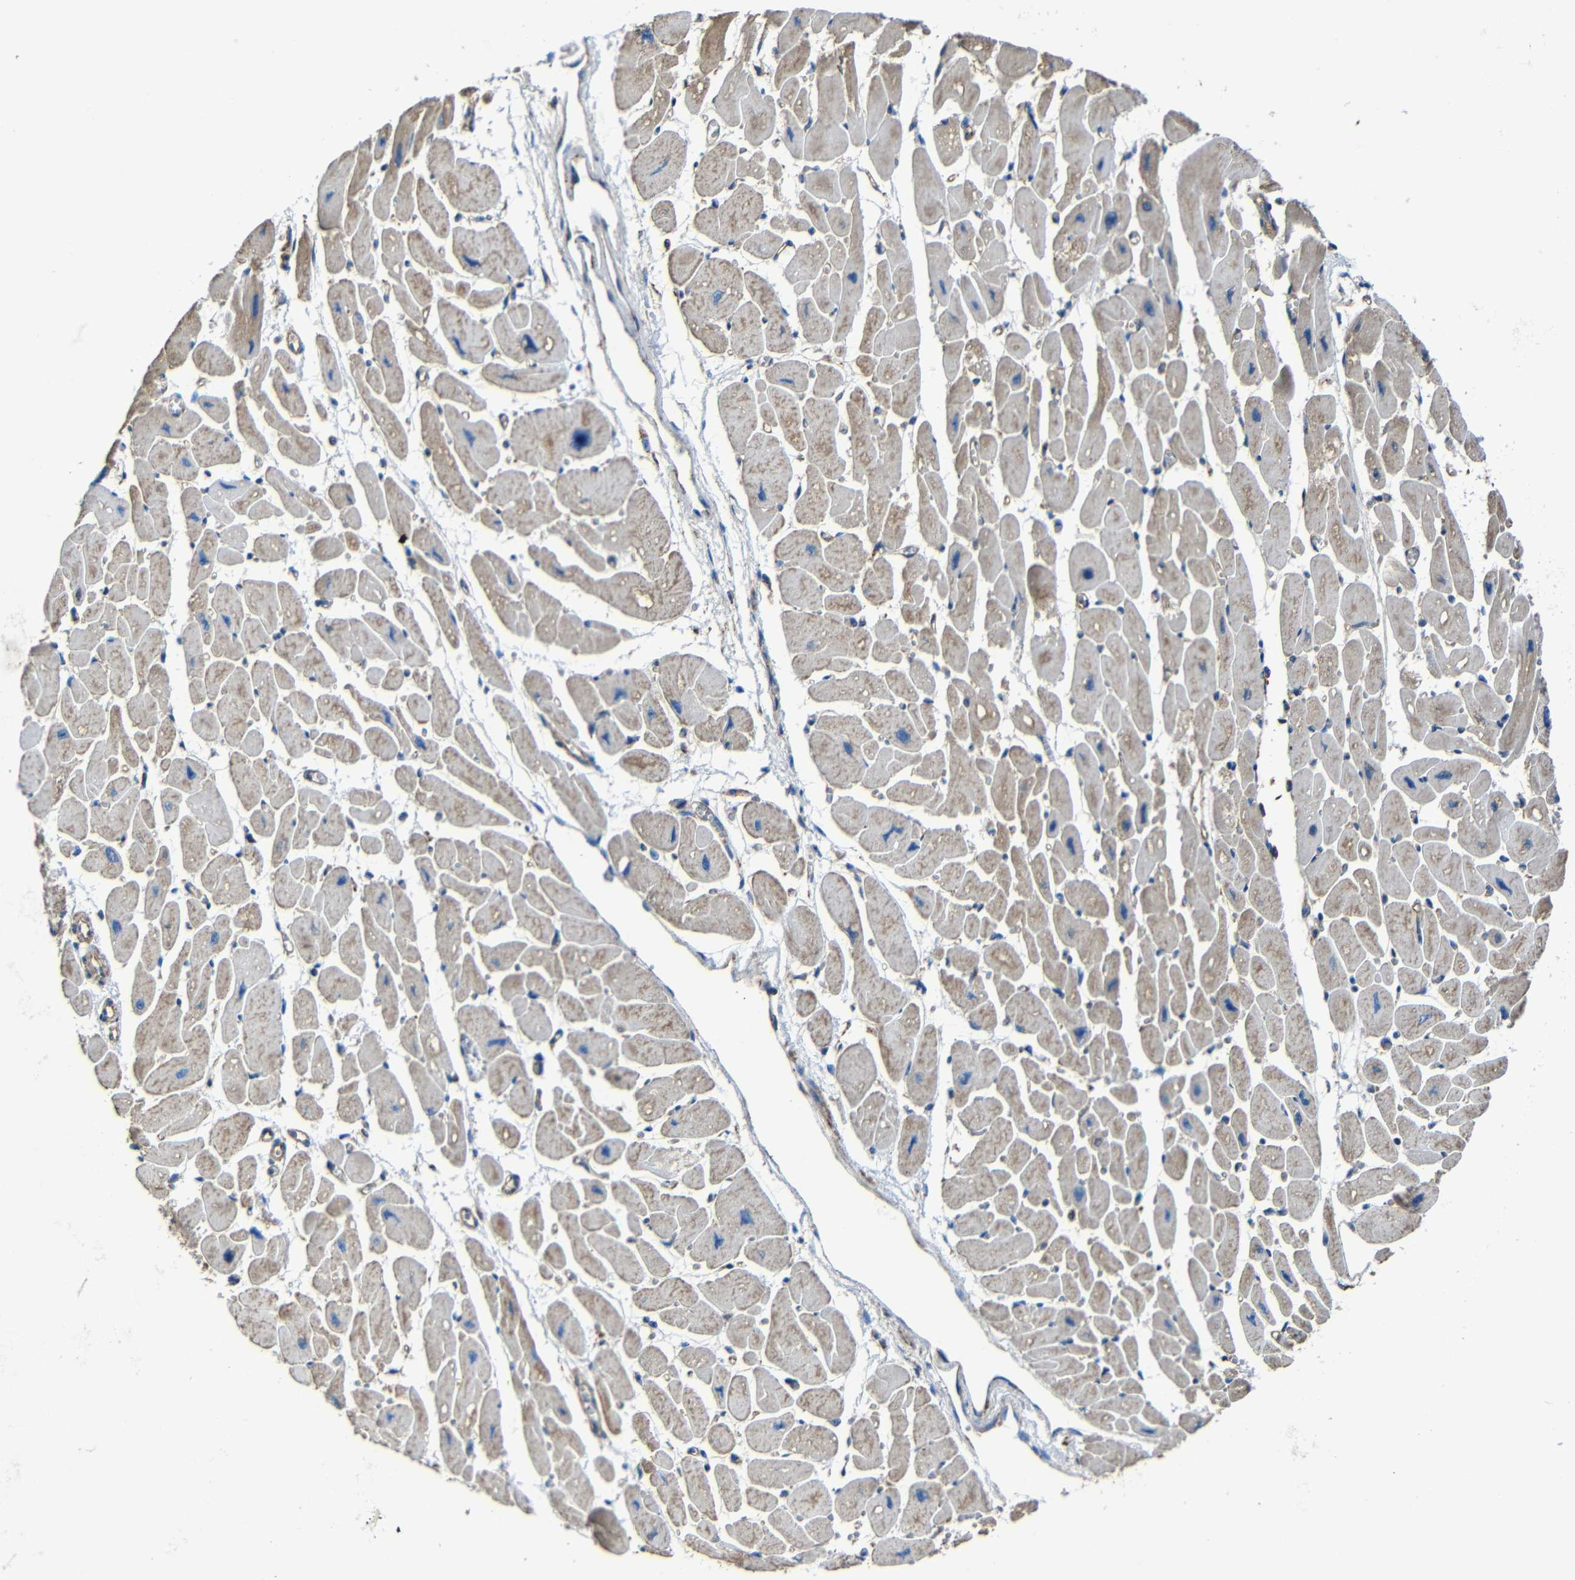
{"staining": {"intensity": "weak", "quantity": "25%-75%", "location": "cytoplasmic/membranous"}, "tissue": "heart muscle", "cell_type": "Cardiomyocytes", "image_type": "normal", "snomed": [{"axis": "morphology", "description": "Normal tissue, NOS"}, {"axis": "topography", "description": "Heart"}], "caption": "Weak cytoplasmic/membranous protein expression is appreciated in approximately 25%-75% of cardiomyocytes in heart muscle. The staining is performed using DAB brown chromogen to label protein expression. The nuclei are counter-stained blue using hematoxylin.", "gene": "INTS6L", "patient": {"sex": "female", "age": 54}}